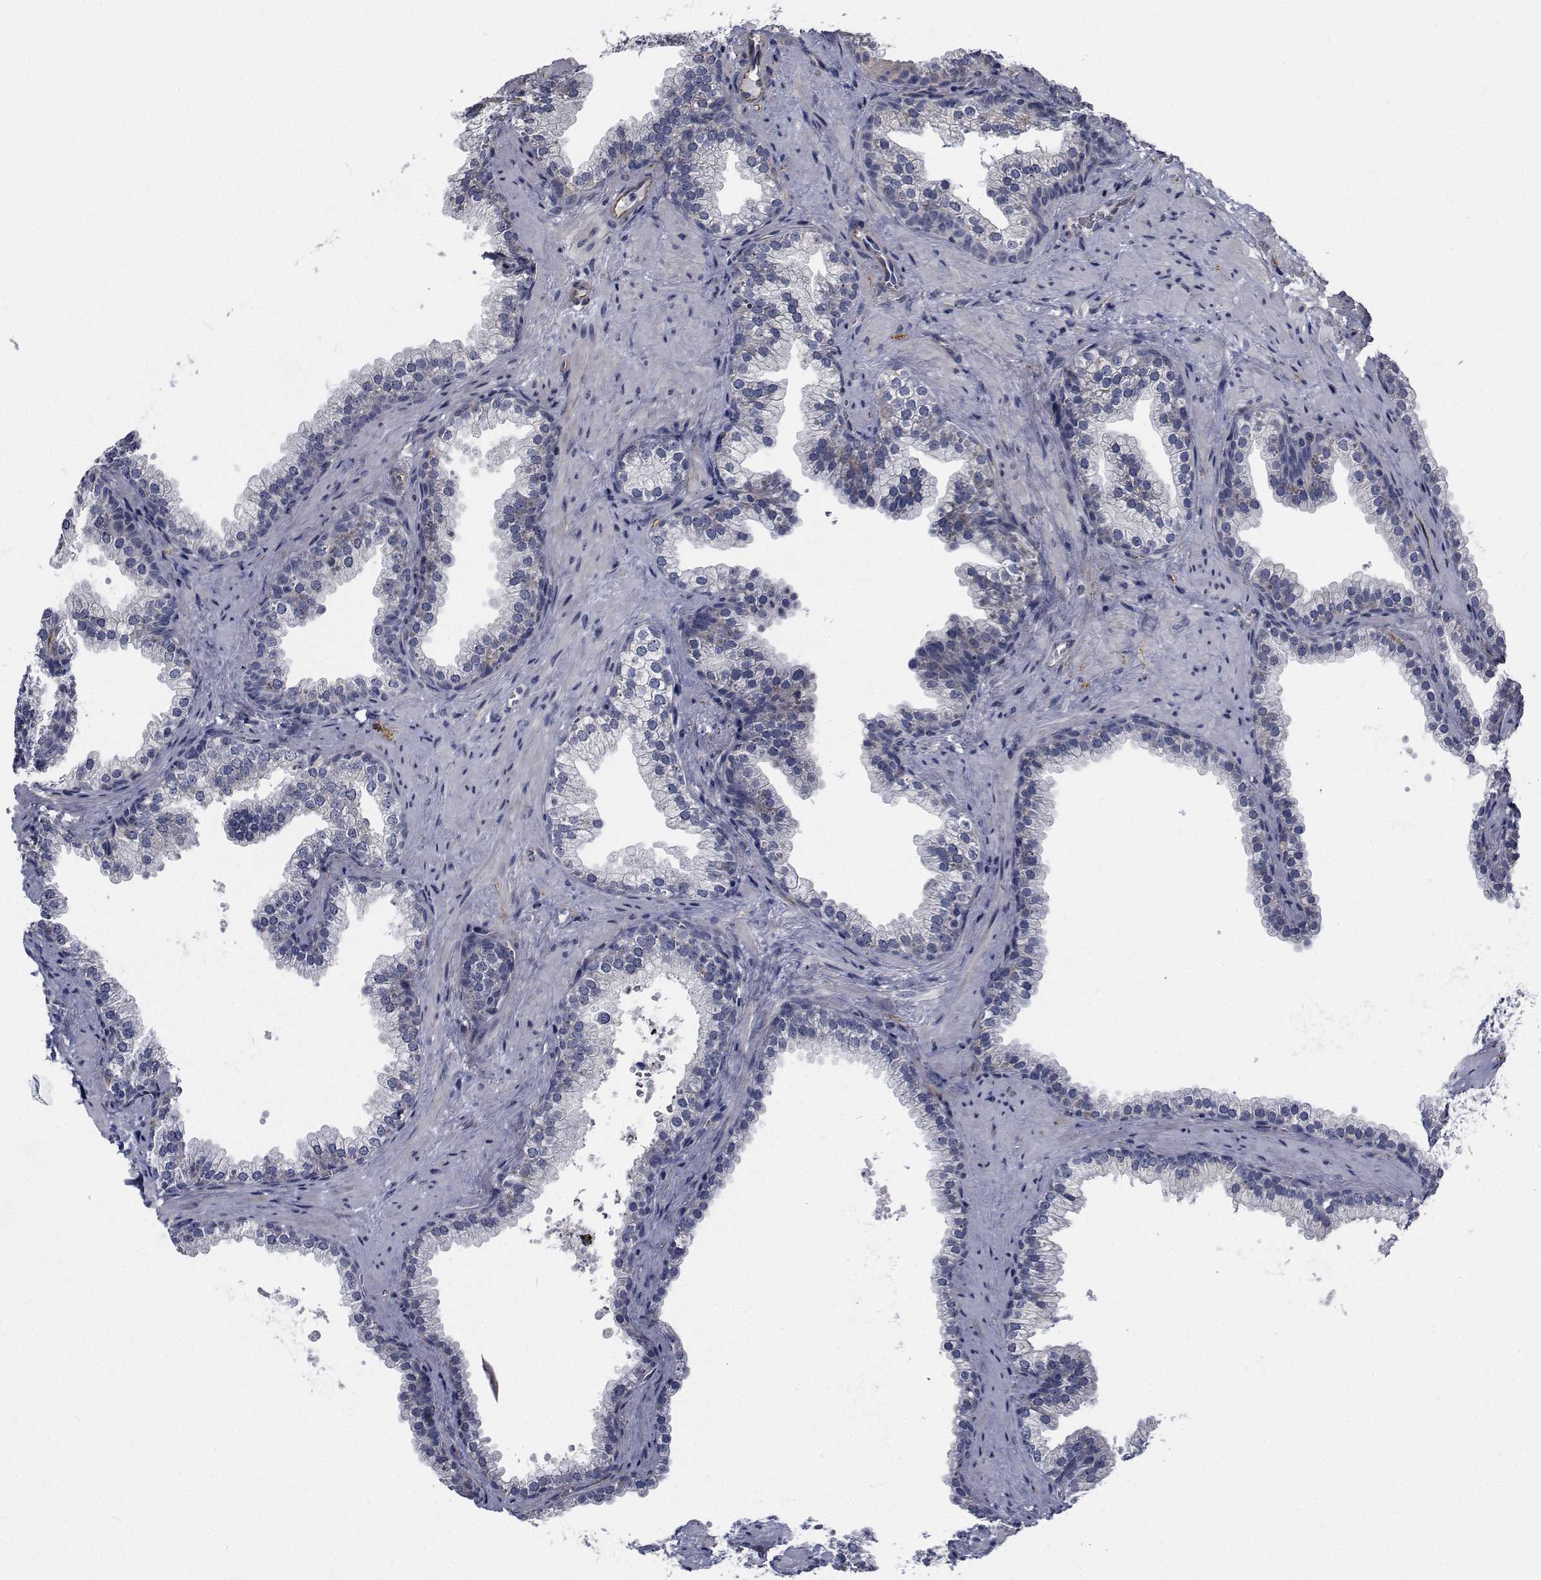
{"staining": {"intensity": "negative", "quantity": "none", "location": "none"}, "tissue": "prostate", "cell_type": "Glandular cells", "image_type": "normal", "snomed": [{"axis": "morphology", "description": "Normal tissue, NOS"}, {"axis": "topography", "description": "Prostate"}], "caption": "A photomicrograph of human prostate is negative for staining in glandular cells. (Immunohistochemistry, brightfield microscopy, high magnification).", "gene": "TTBK1", "patient": {"sex": "male", "age": 79}}